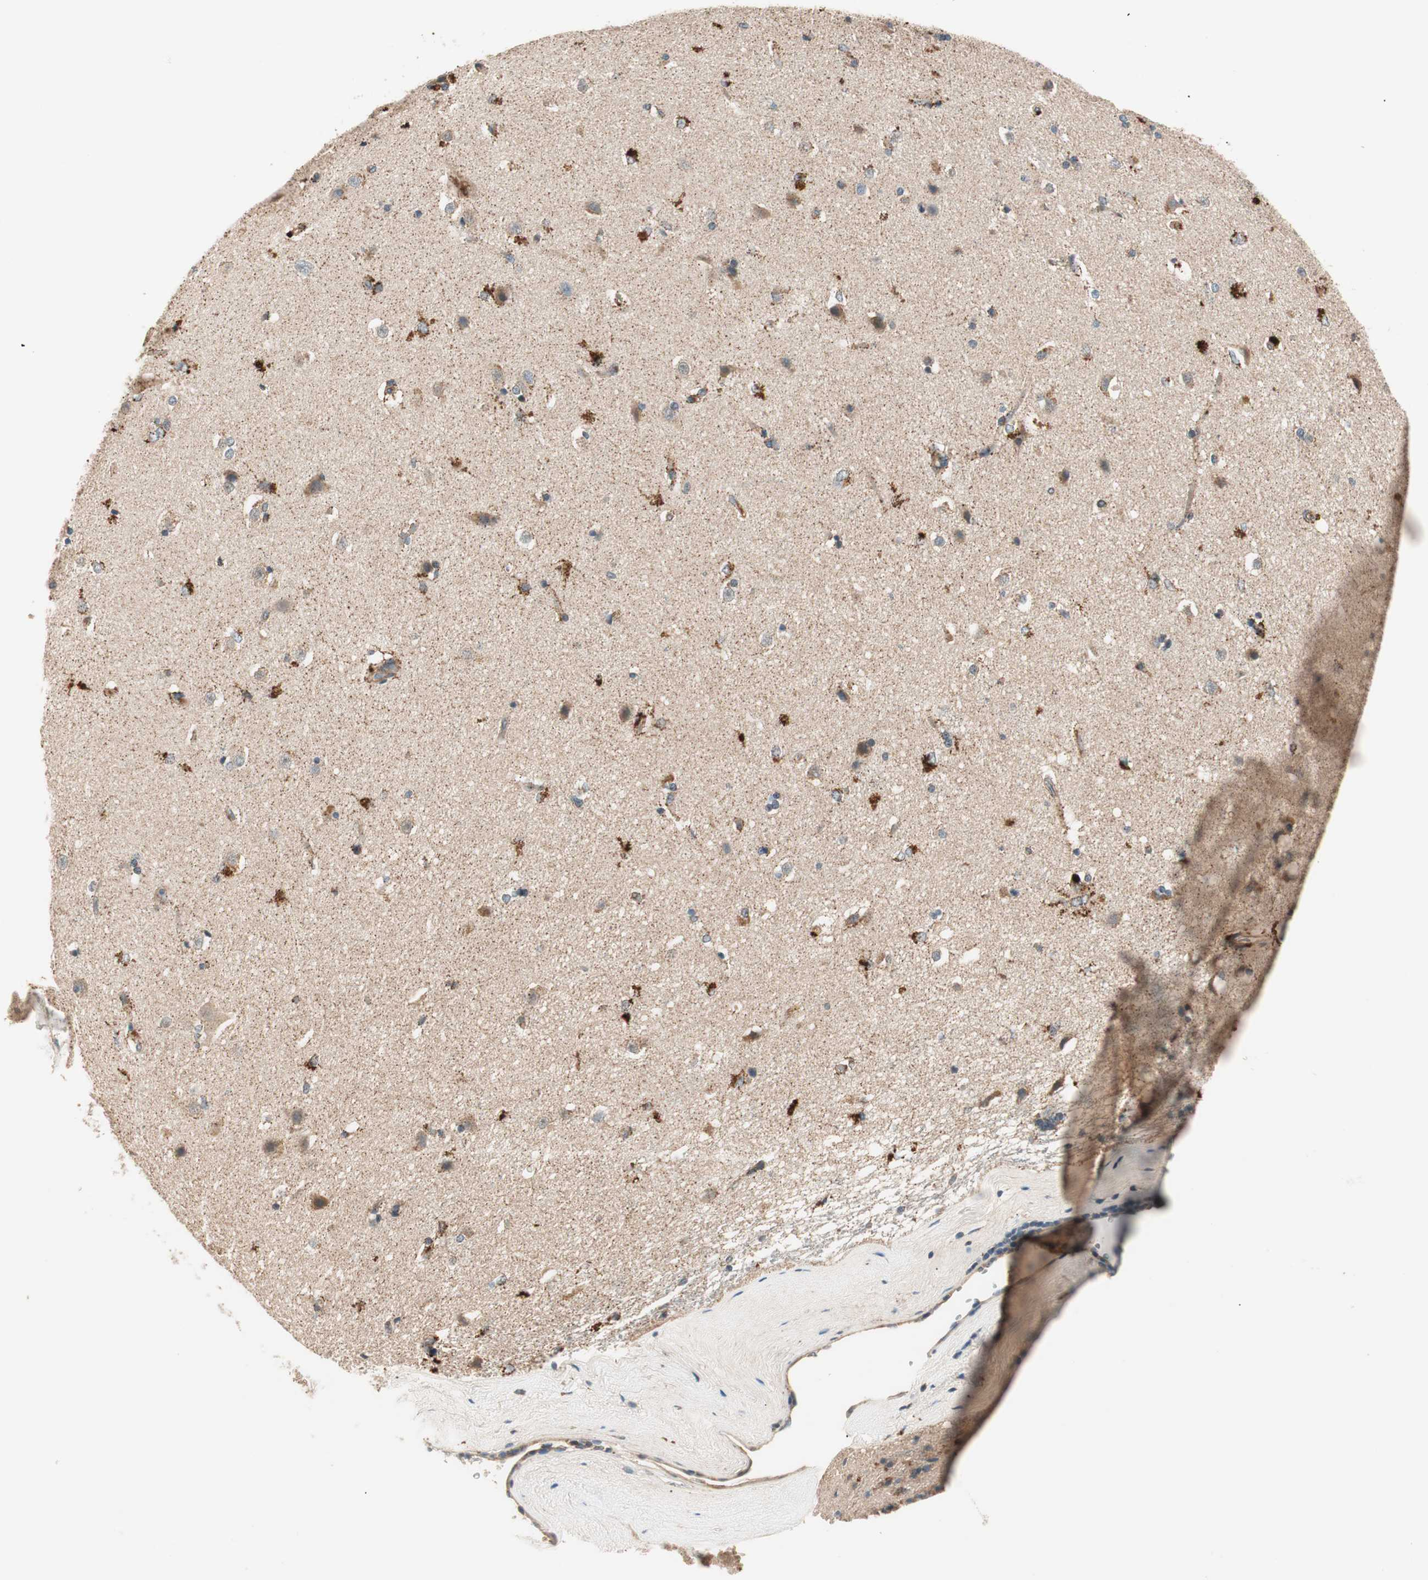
{"staining": {"intensity": "moderate", "quantity": "25%-75%", "location": "cytoplasmic/membranous"}, "tissue": "caudate", "cell_type": "Glial cells", "image_type": "normal", "snomed": [{"axis": "morphology", "description": "Normal tissue, NOS"}, {"axis": "topography", "description": "Lateral ventricle wall"}], "caption": "The photomicrograph reveals immunohistochemical staining of normal caudate. There is moderate cytoplasmic/membranous expression is present in approximately 25%-75% of glial cells.", "gene": "HPN", "patient": {"sex": "female", "age": 19}}